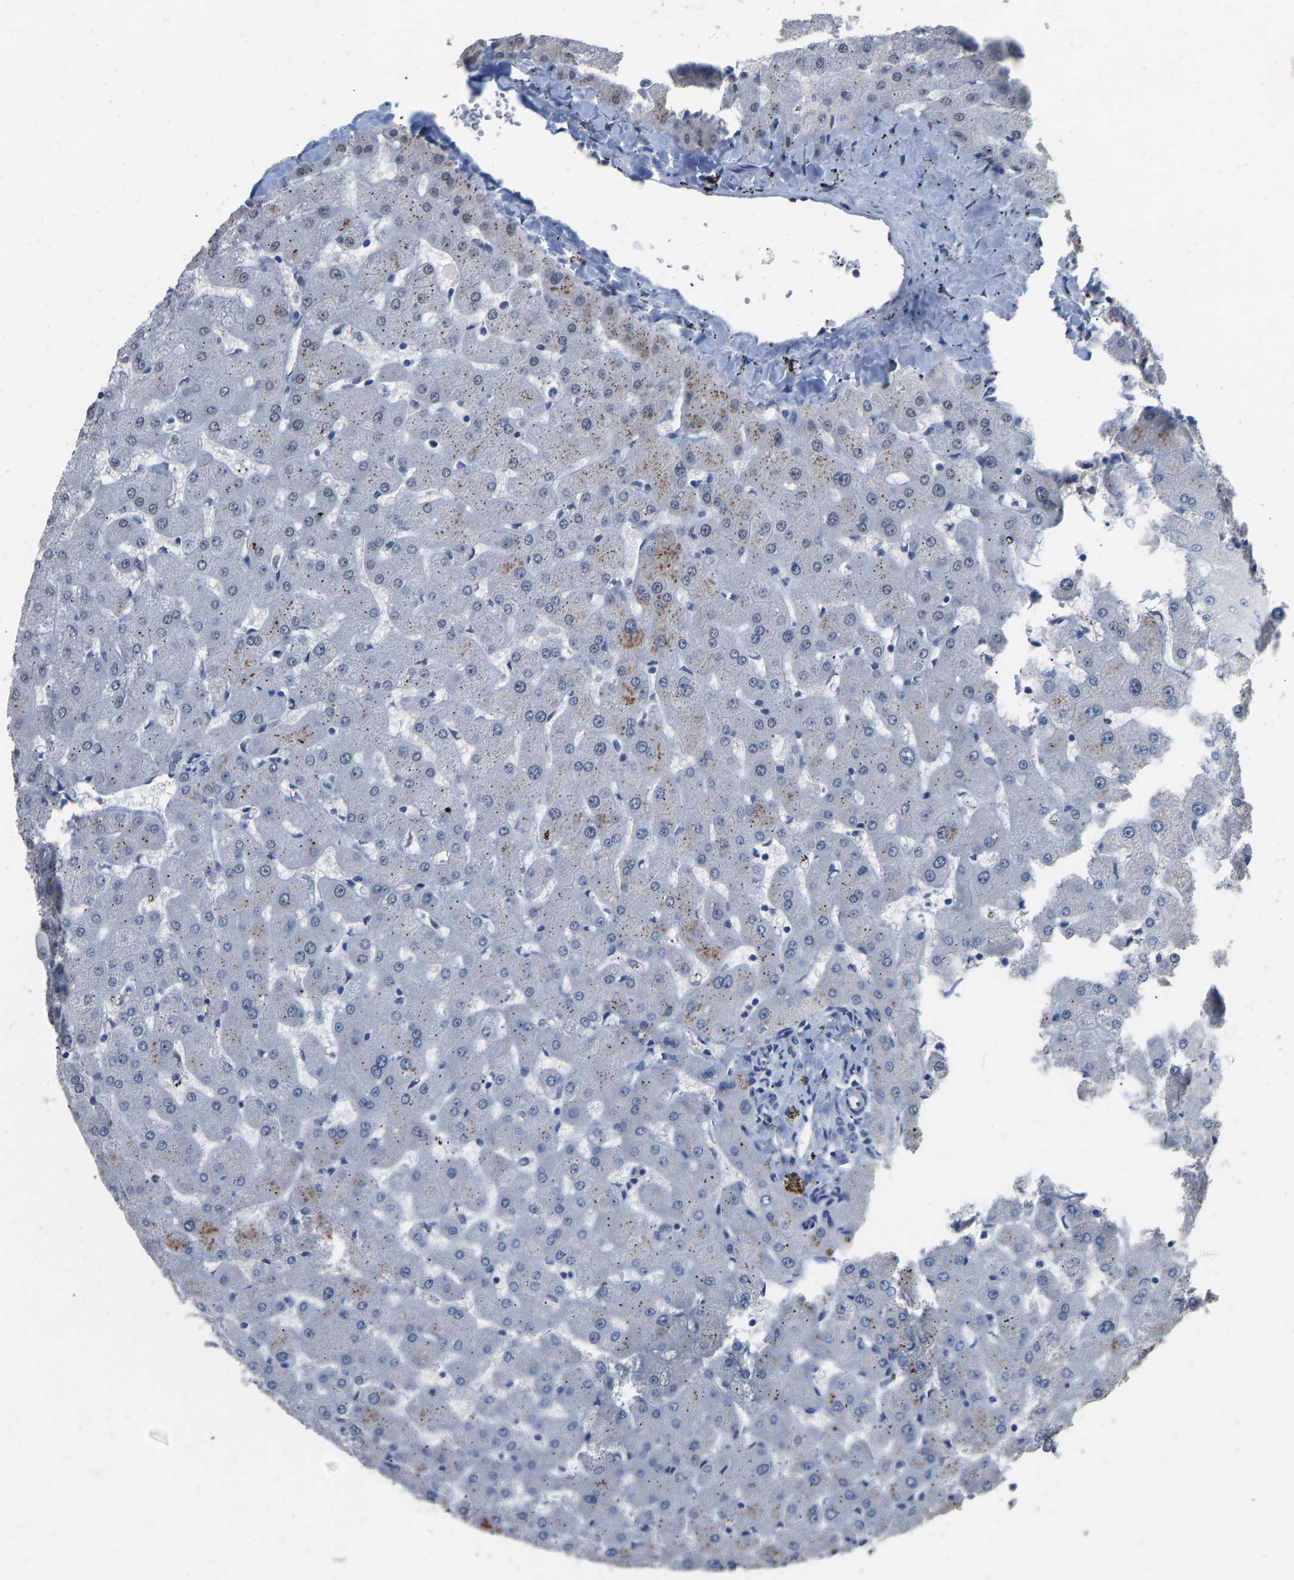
{"staining": {"intensity": "negative", "quantity": "none", "location": "none"}, "tissue": "liver", "cell_type": "Cholangiocytes", "image_type": "normal", "snomed": [{"axis": "morphology", "description": "Normal tissue, NOS"}, {"axis": "topography", "description": "Liver"}], "caption": "Immunohistochemistry (IHC) of normal liver shows no positivity in cholangiocytes.", "gene": "QKI", "patient": {"sex": "female", "age": 63}}